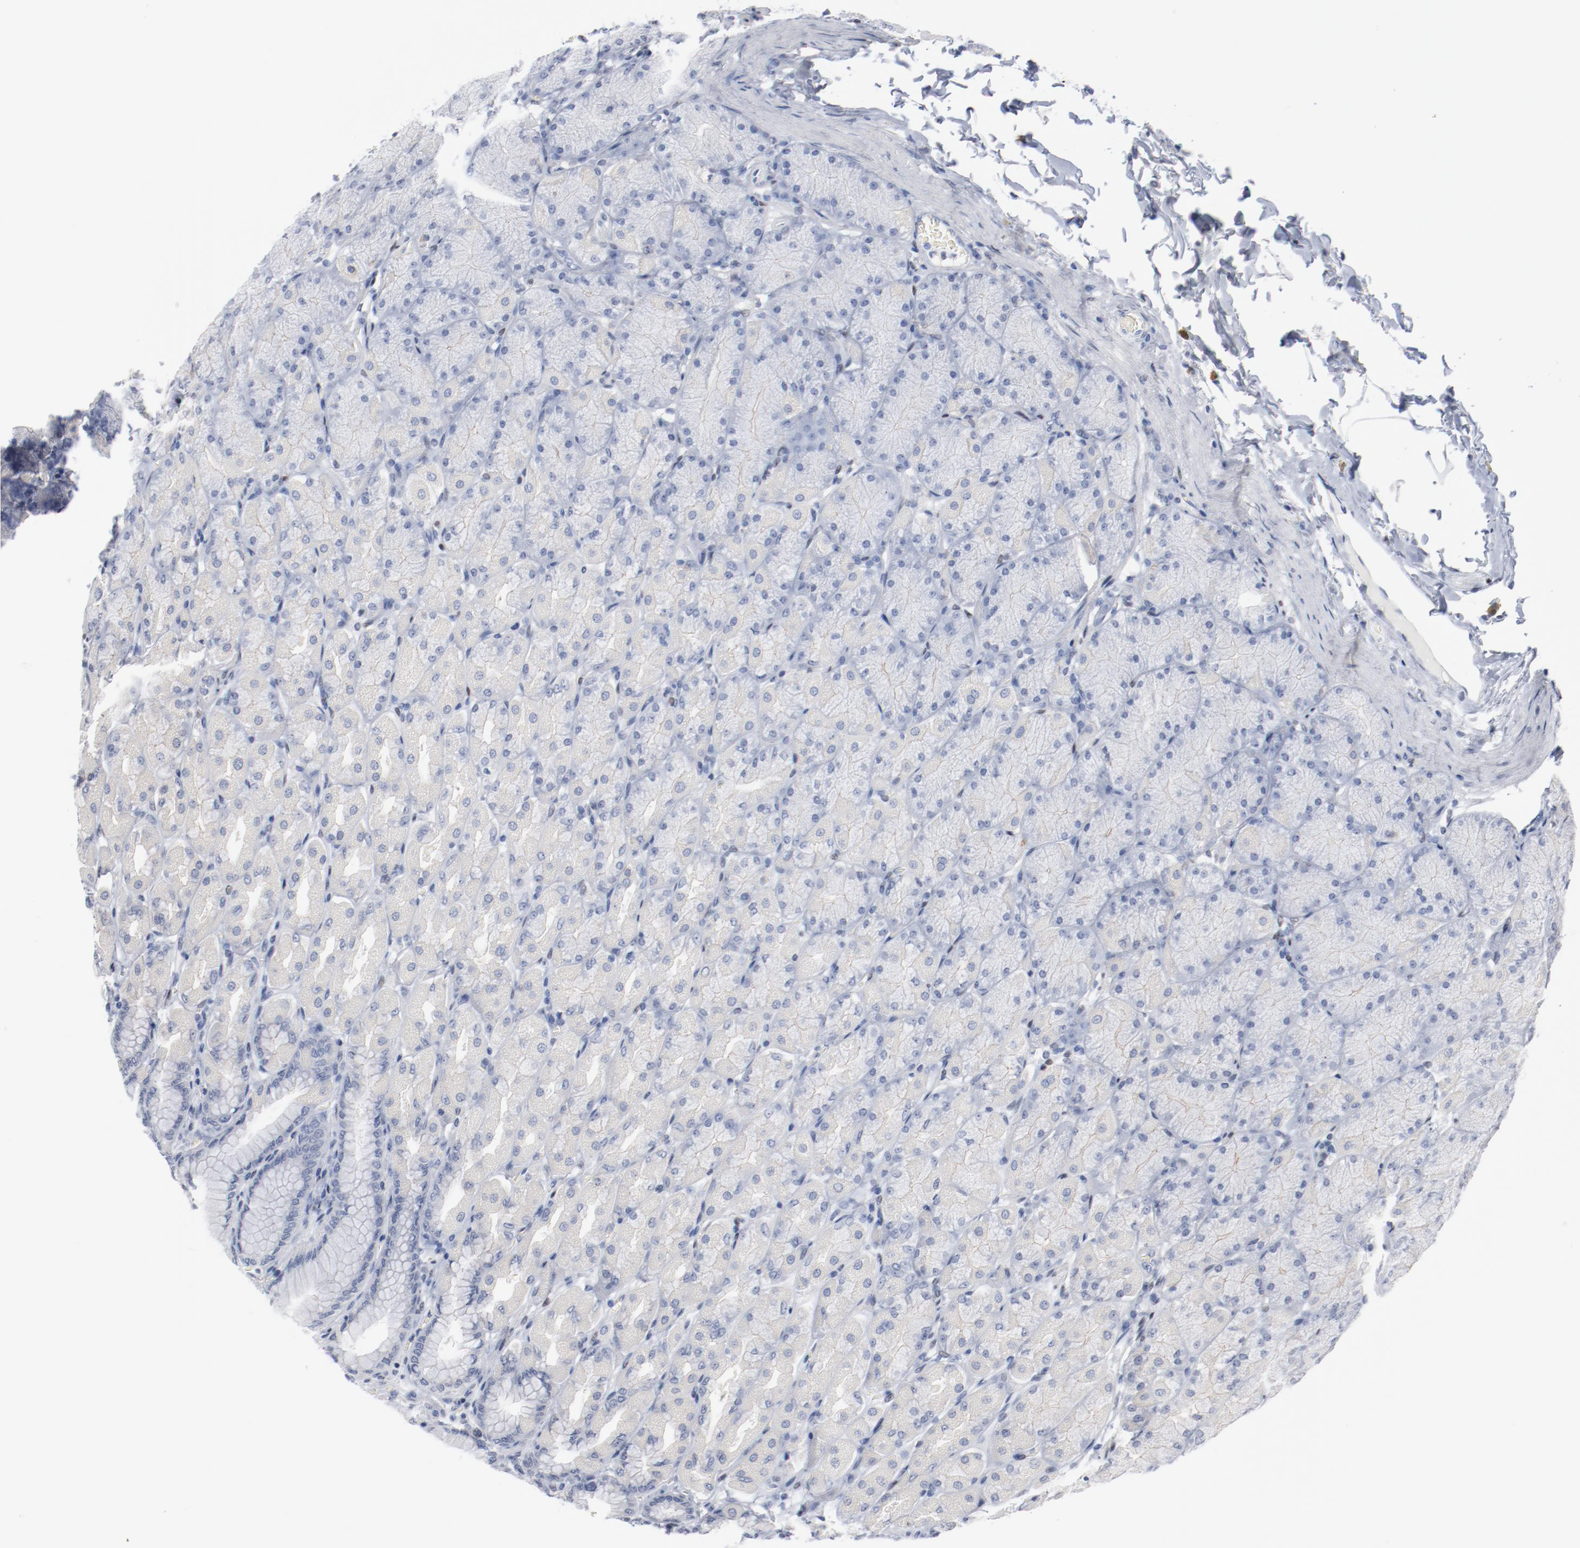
{"staining": {"intensity": "negative", "quantity": "none", "location": "none"}, "tissue": "stomach", "cell_type": "Glandular cells", "image_type": "normal", "snomed": [{"axis": "morphology", "description": "Normal tissue, NOS"}, {"axis": "topography", "description": "Stomach, upper"}], "caption": "Human stomach stained for a protein using immunohistochemistry (IHC) exhibits no expression in glandular cells.", "gene": "ZEB2", "patient": {"sex": "female", "age": 56}}